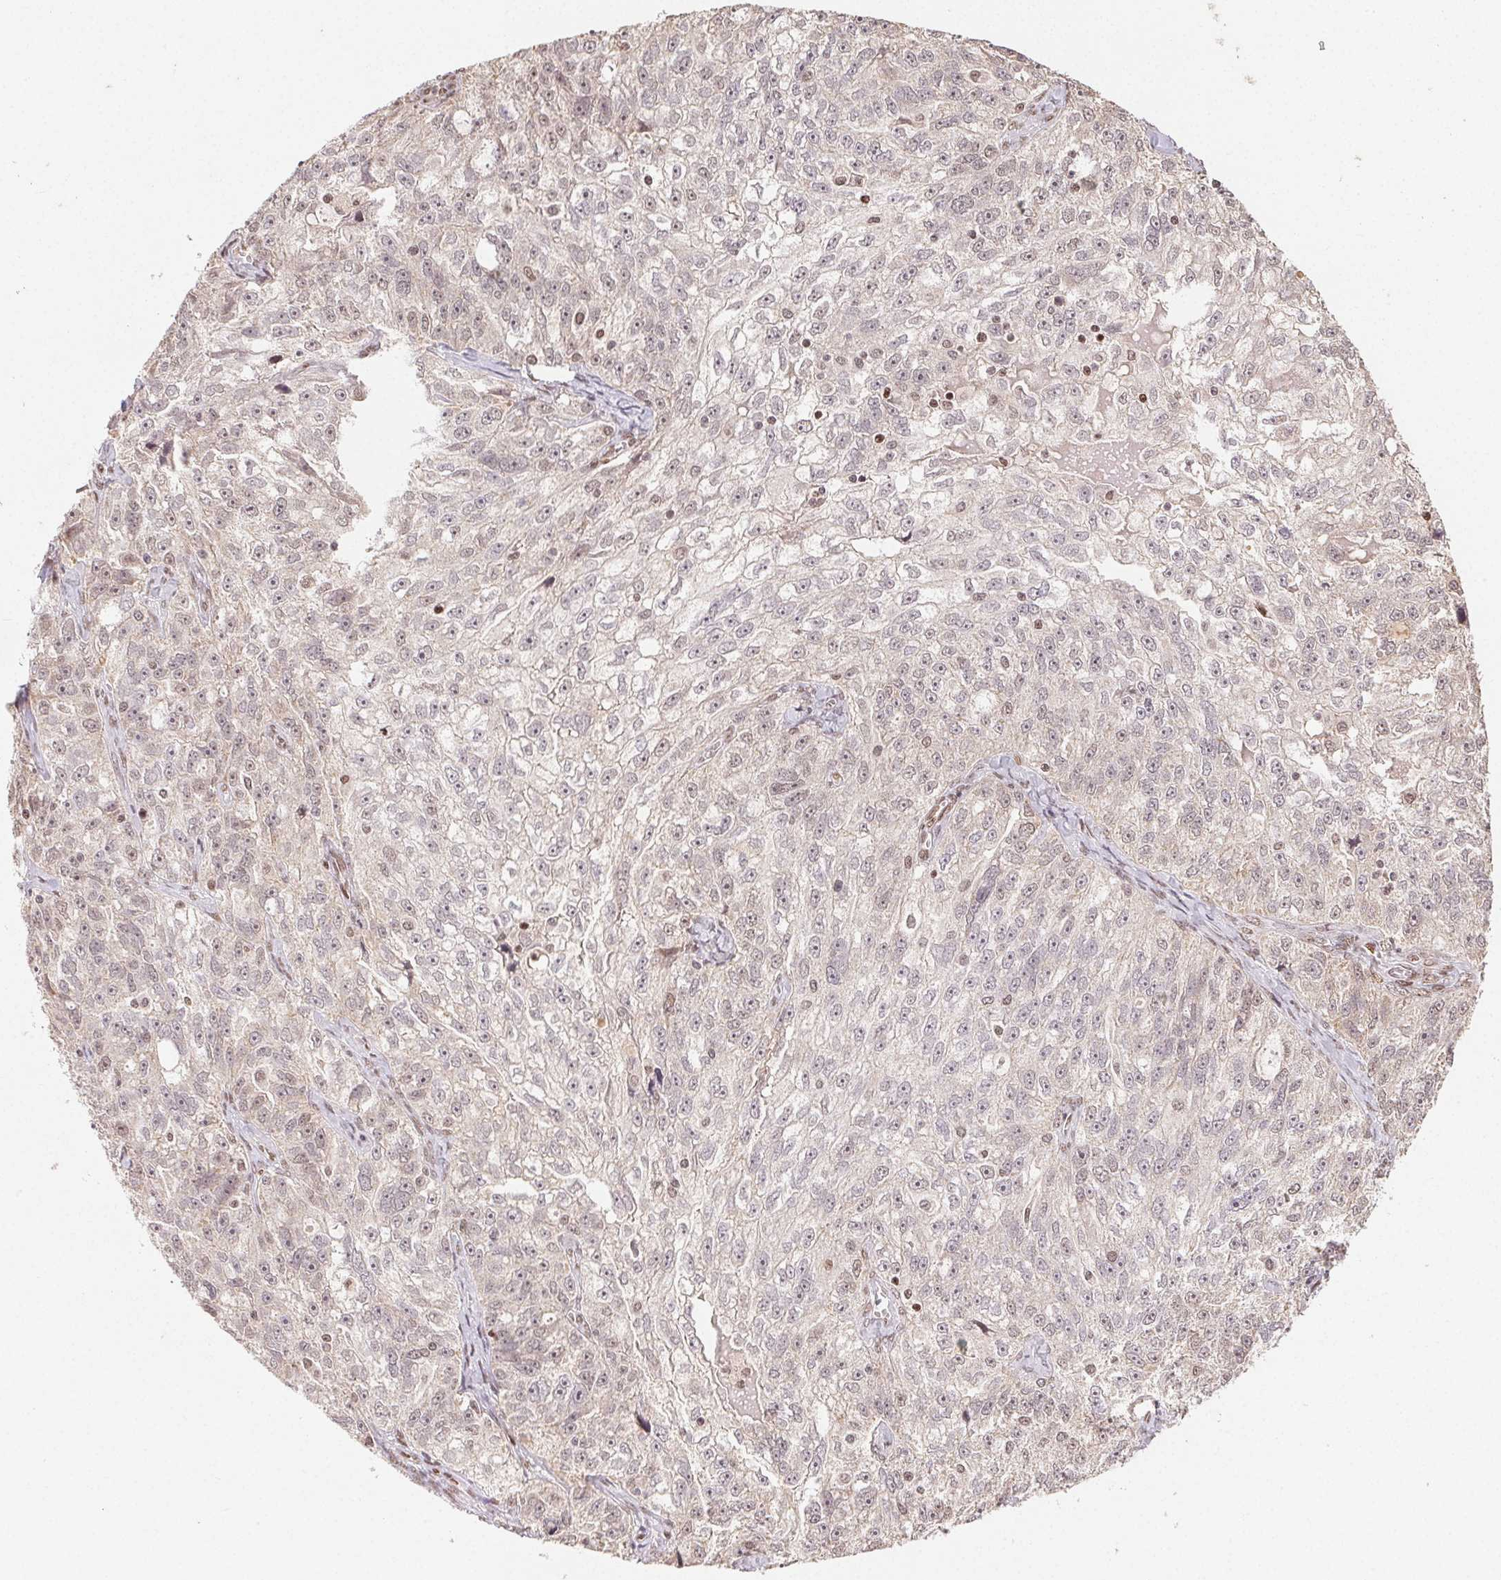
{"staining": {"intensity": "weak", "quantity": "<25%", "location": "nuclear"}, "tissue": "ovarian cancer", "cell_type": "Tumor cells", "image_type": "cancer", "snomed": [{"axis": "morphology", "description": "Cystadenocarcinoma, serous, NOS"}, {"axis": "topography", "description": "Ovary"}], "caption": "Protein analysis of serous cystadenocarcinoma (ovarian) exhibits no significant expression in tumor cells.", "gene": "MAPKAPK2", "patient": {"sex": "female", "age": 51}}